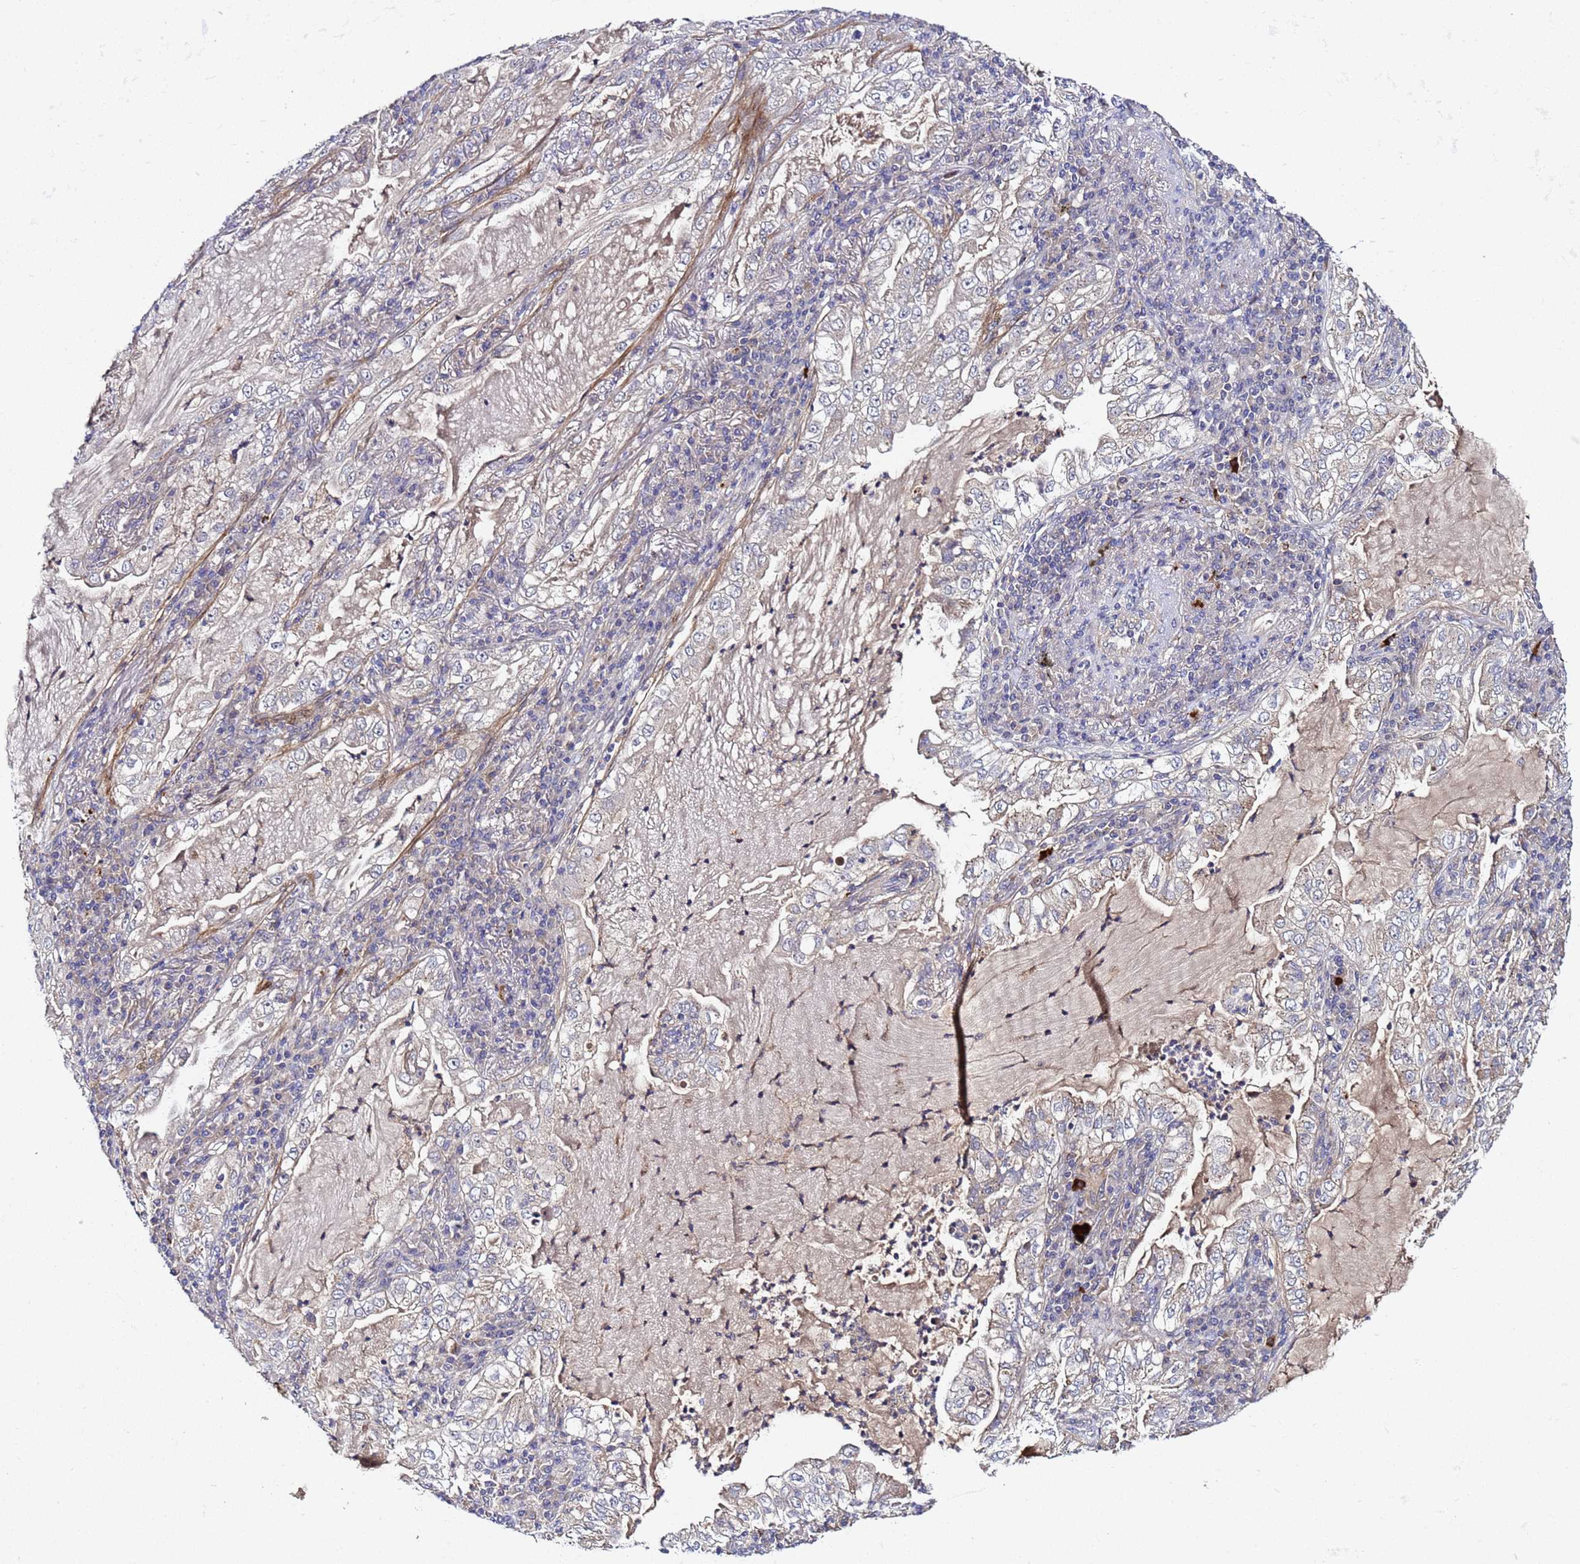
{"staining": {"intensity": "negative", "quantity": "none", "location": "none"}, "tissue": "lung cancer", "cell_type": "Tumor cells", "image_type": "cancer", "snomed": [{"axis": "morphology", "description": "Adenocarcinoma, NOS"}, {"axis": "topography", "description": "Lung"}], "caption": "This is an IHC micrograph of human adenocarcinoma (lung). There is no expression in tumor cells.", "gene": "PLXDC2", "patient": {"sex": "female", "age": 73}}